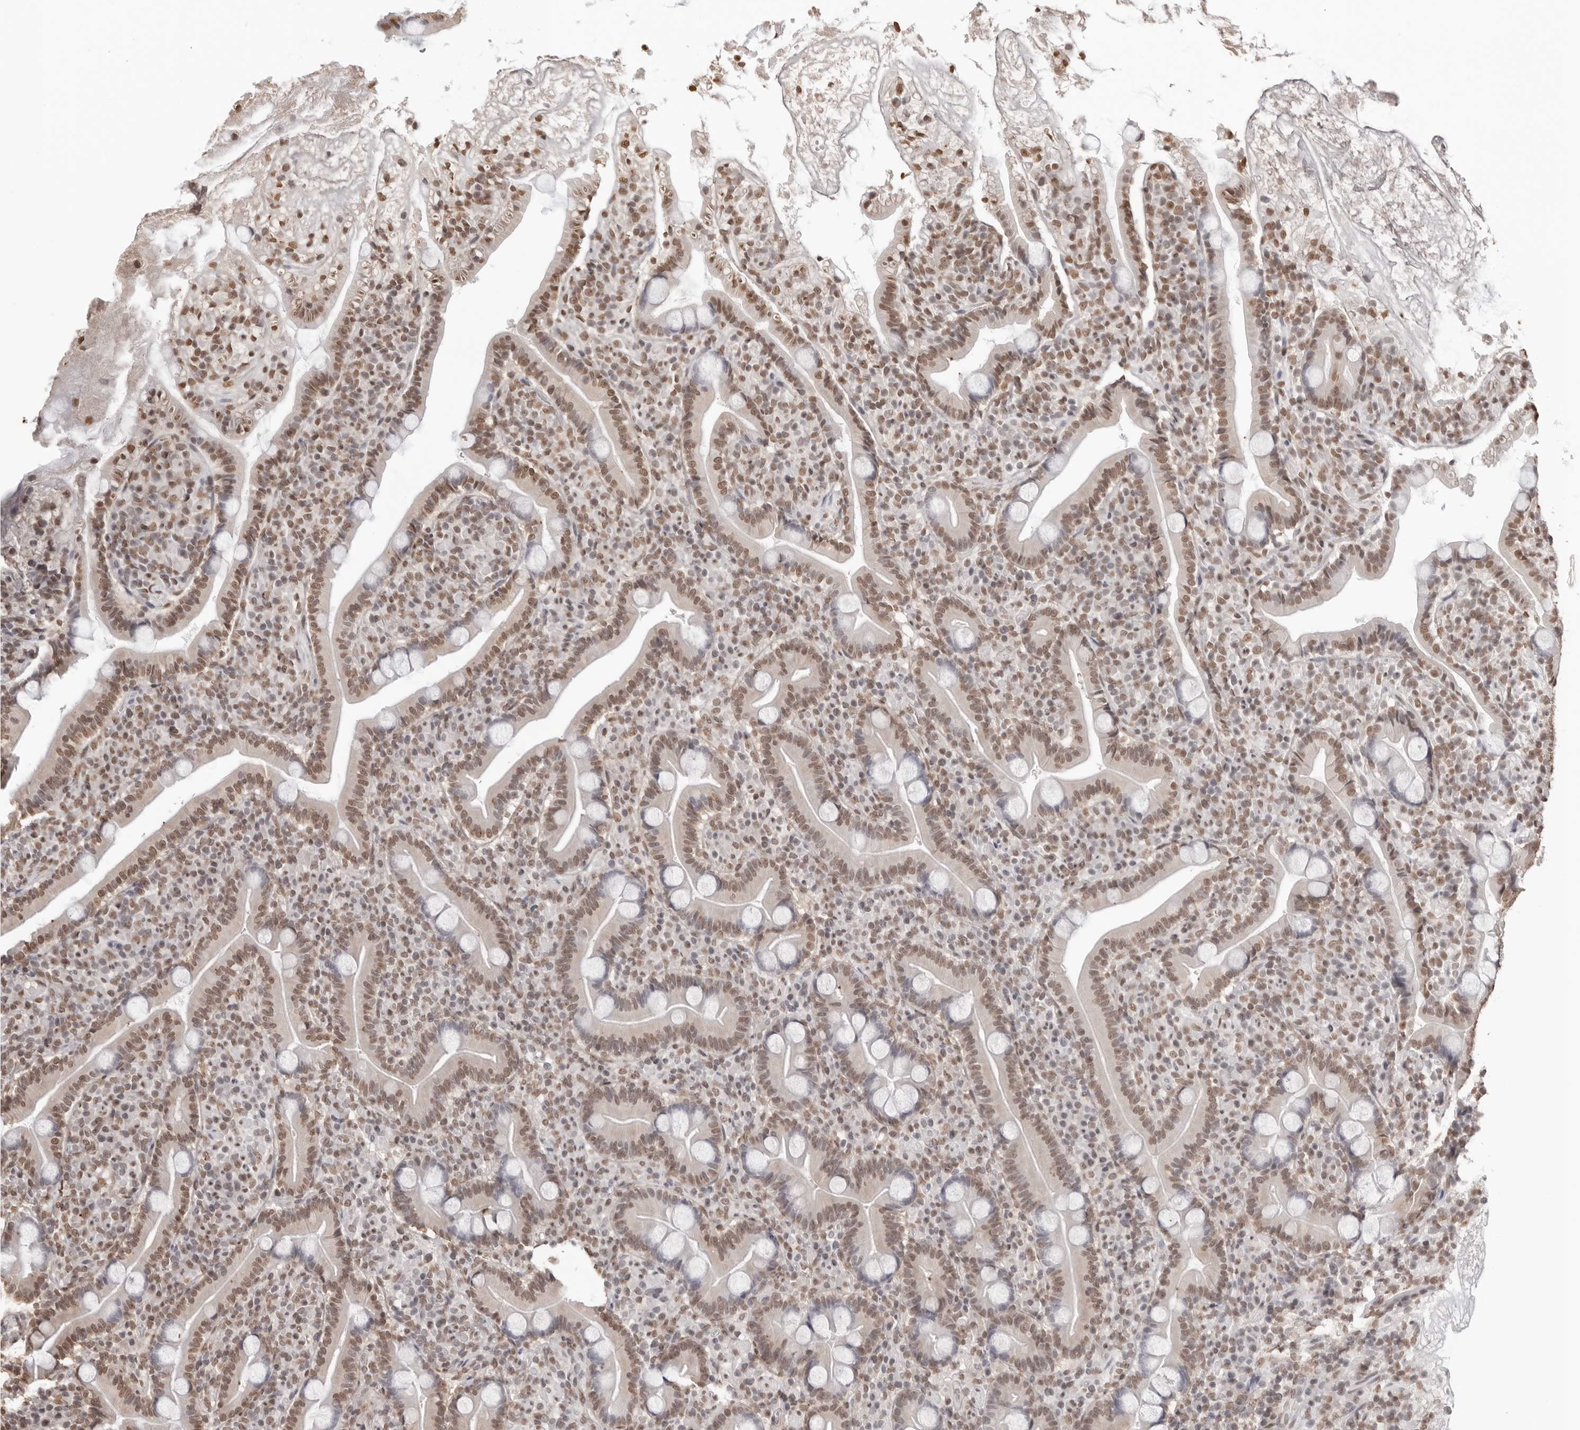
{"staining": {"intensity": "moderate", "quantity": ">75%", "location": "nuclear"}, "tissue": "duodenum", "cell_type": "Glandular cells", "image_type": "normal", "snomed": [{"axis": "morphology", "description": "Normal tissue, NOS"}, {"axis": "topography", "description": "Duodenum"}], "caption": "Approximately >75% of glandular cells in normal human duodenum demonstrate moderate nuclear protein expression as visualized by brown immunohistochemical staining.", "gene": "OLIG3", "patient": {"sex": "male", "age": 35}}